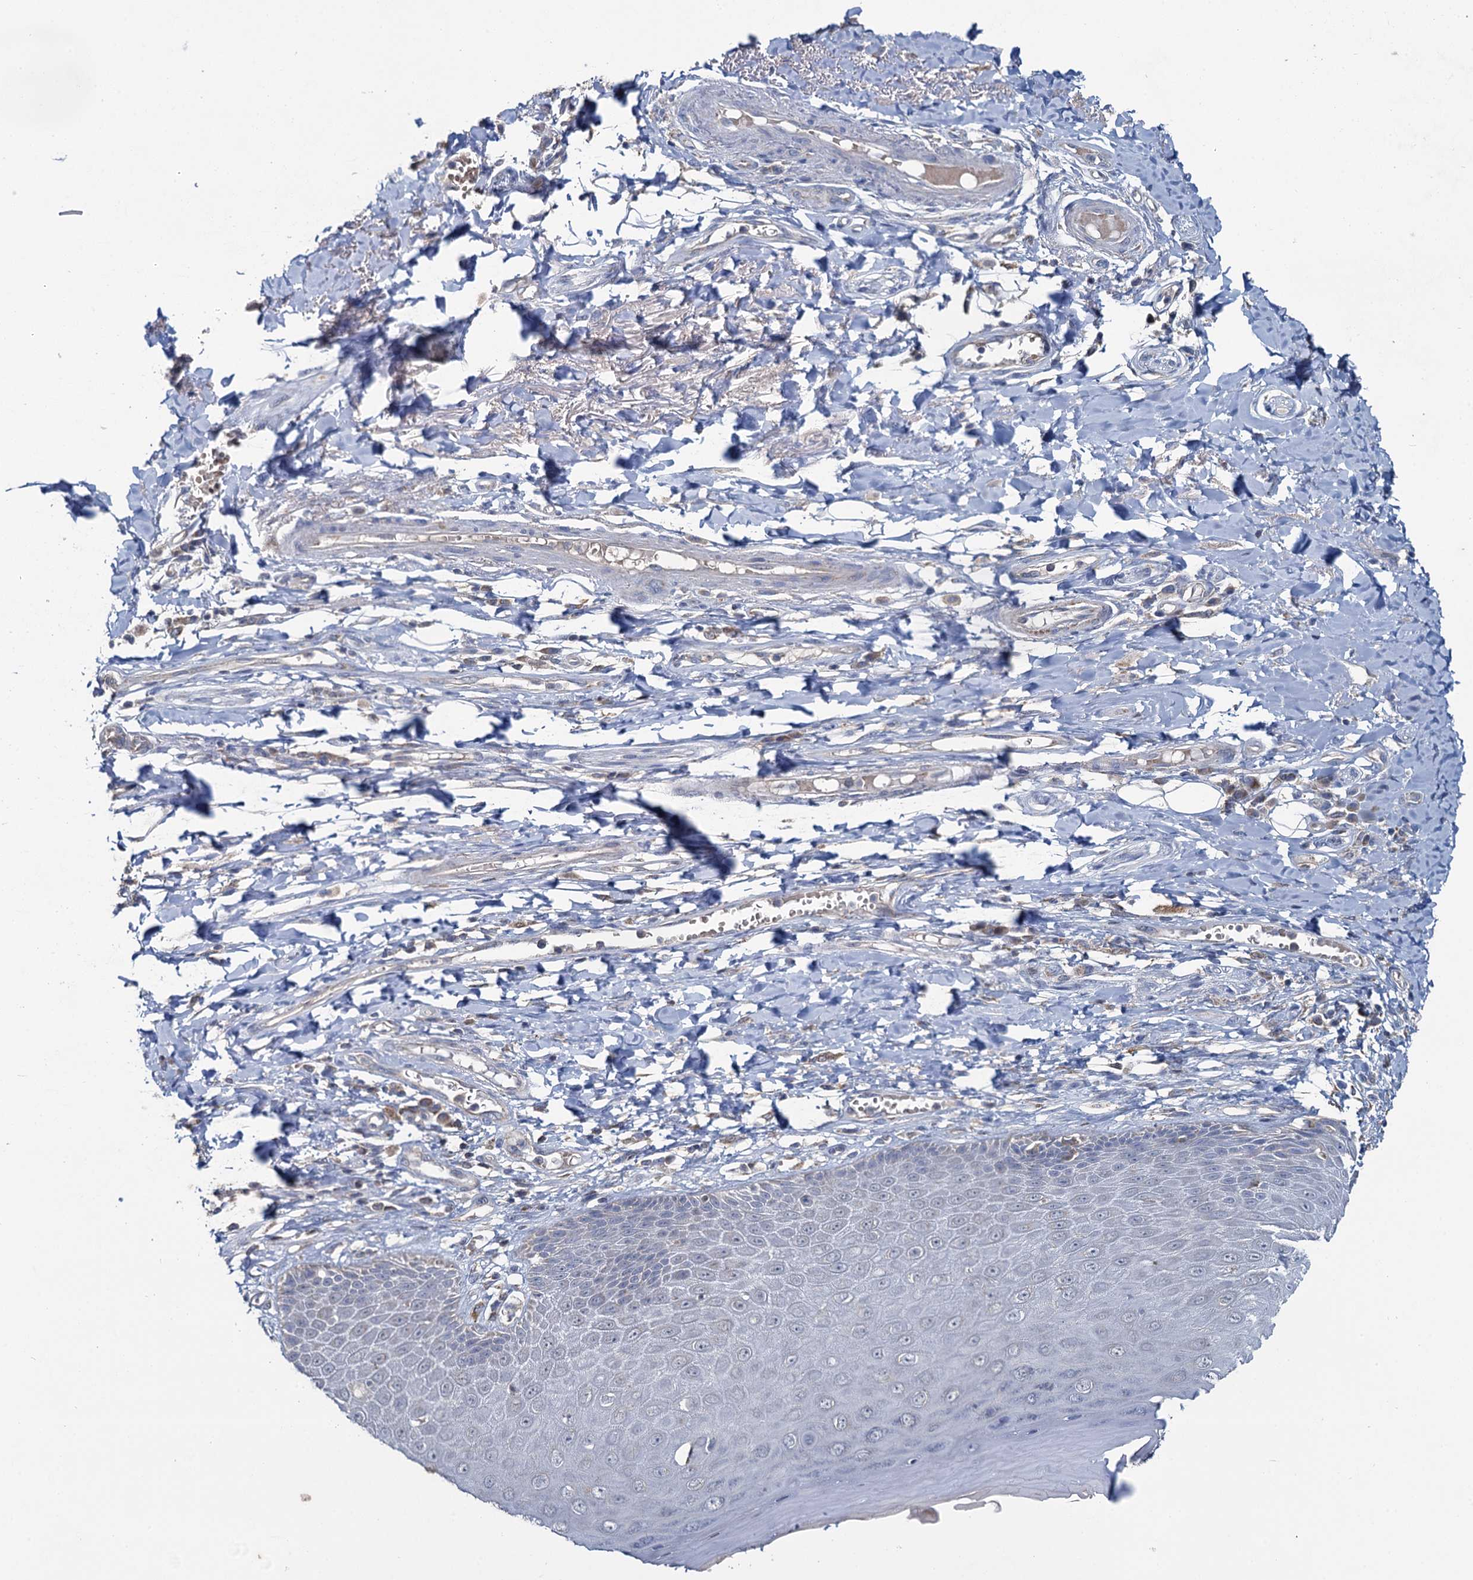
{"staining": {"intensity": "negative", "quantity": "none", "location": "none"}, "tissue": "skin", "cell_type": "Epidermal cells", "image_type": "normal", "snomed": [{"axis": "morphology", "description": "Normal tissue, NOS"}, {"axis": "topography", "description": "Anal"}], "caption": "Immunohistochemical staining of unremarkable human skin exhibits no significant staining in epidermal cells.", "gene": "METTL4", "patient": {"sex": "male", "age": 78}}